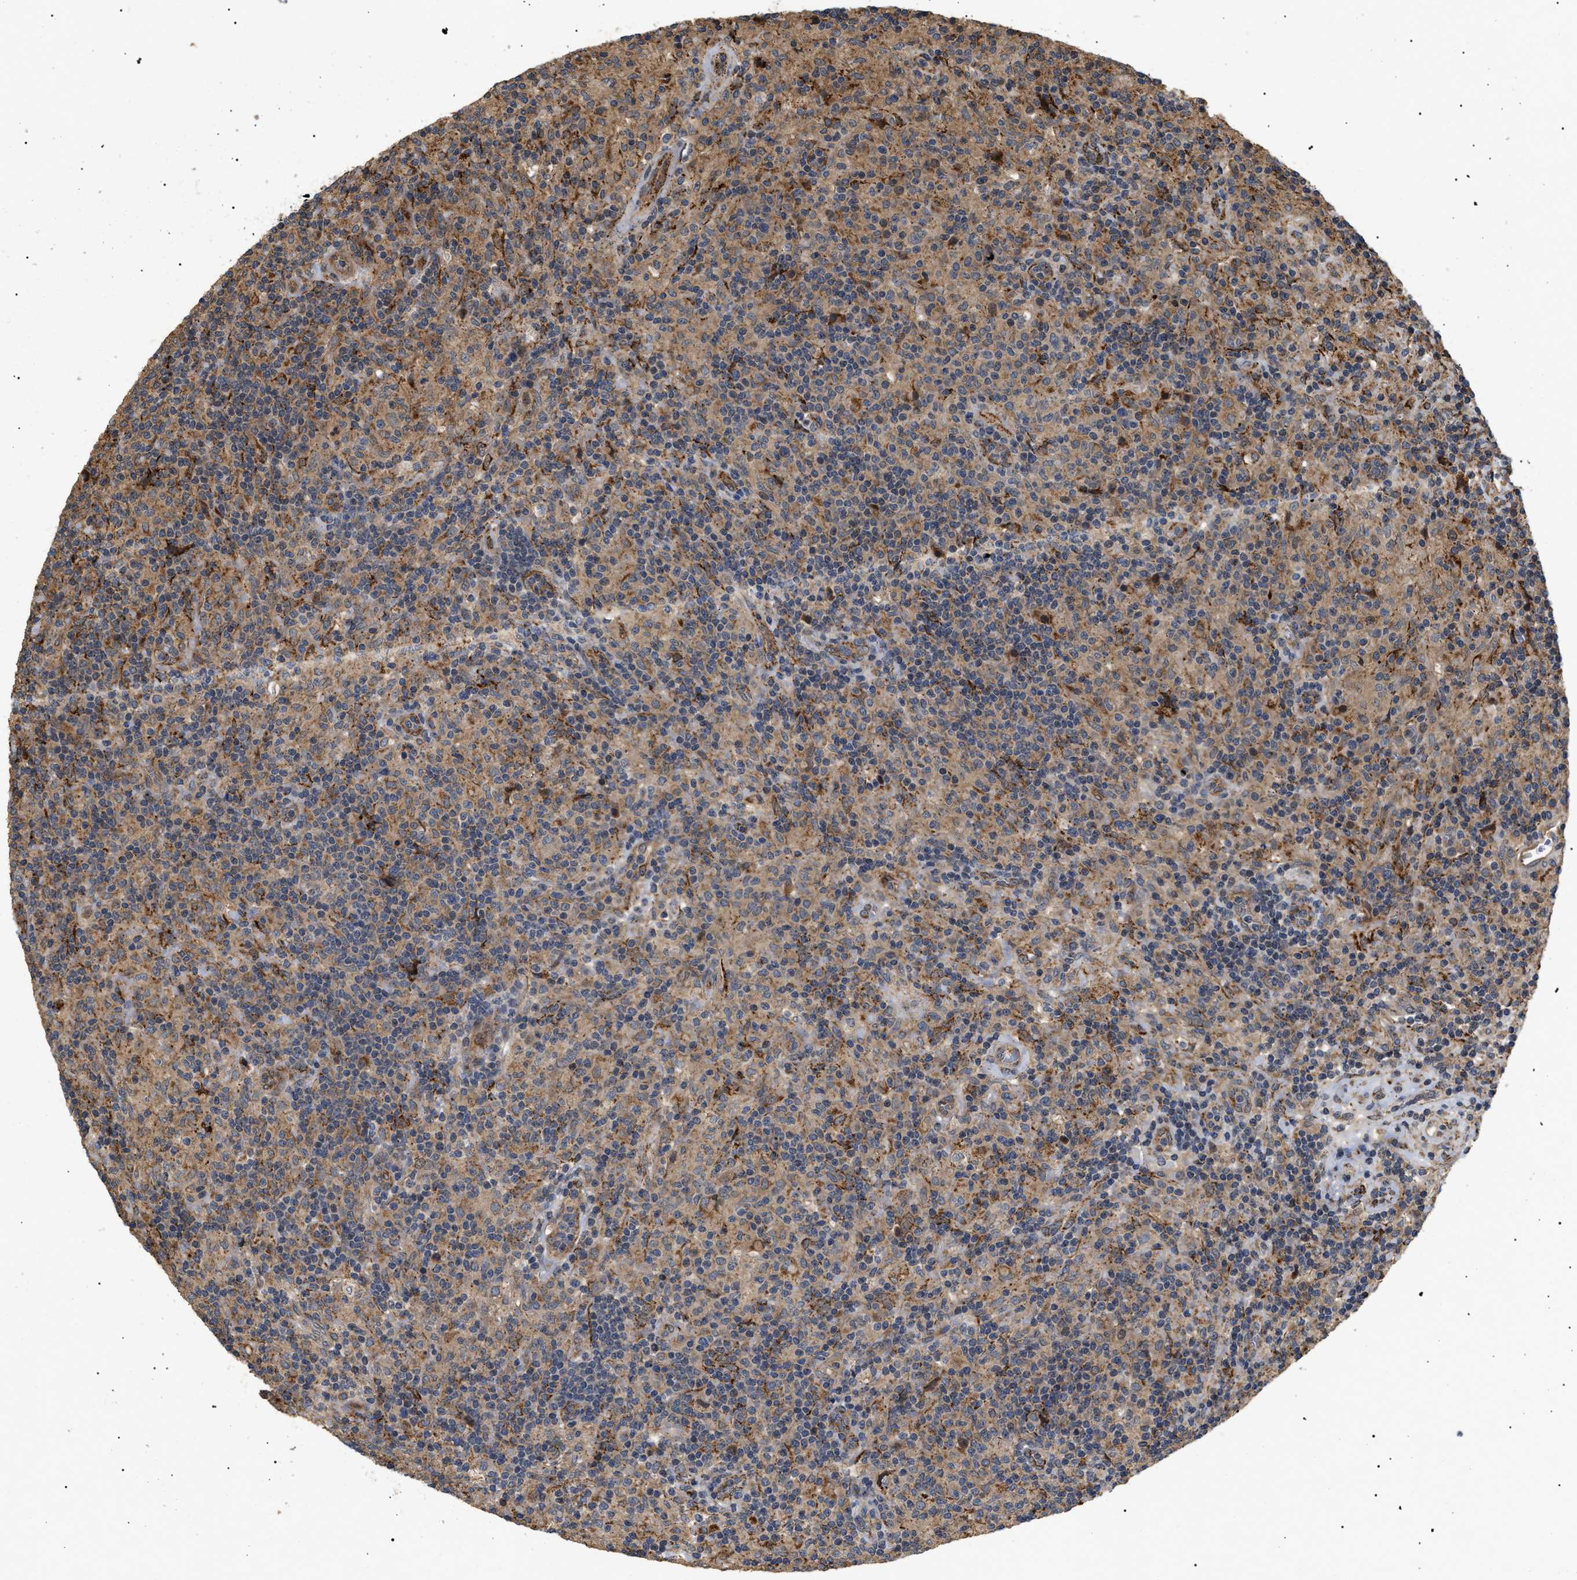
{"staining": {"intensity": "moderate", "quantity": ">75%", "location": "cytoplasmic/membranous"}, "tissue": "lymphoma", "cell_type": "Tumor cells", "image_type": "cancer", "snomed": [{"axis": "morphology", "description": "Hodgkin's disease, NOS"}, {"axis": "topography", "description": "Lymph node"}], "caption": "Immunohistochemical staining of human lymphoma demonstrates medium levels of moderate cytoplasmic/membranous staining in approximately >75% of tumor cells. The protein of interest is stained brown, and the nuclei are stained in blue (DAB IHC with brightfield microscopy, high magnification).", "gene": "ASTL", "patient": {"sex": "male", "age": 70}}